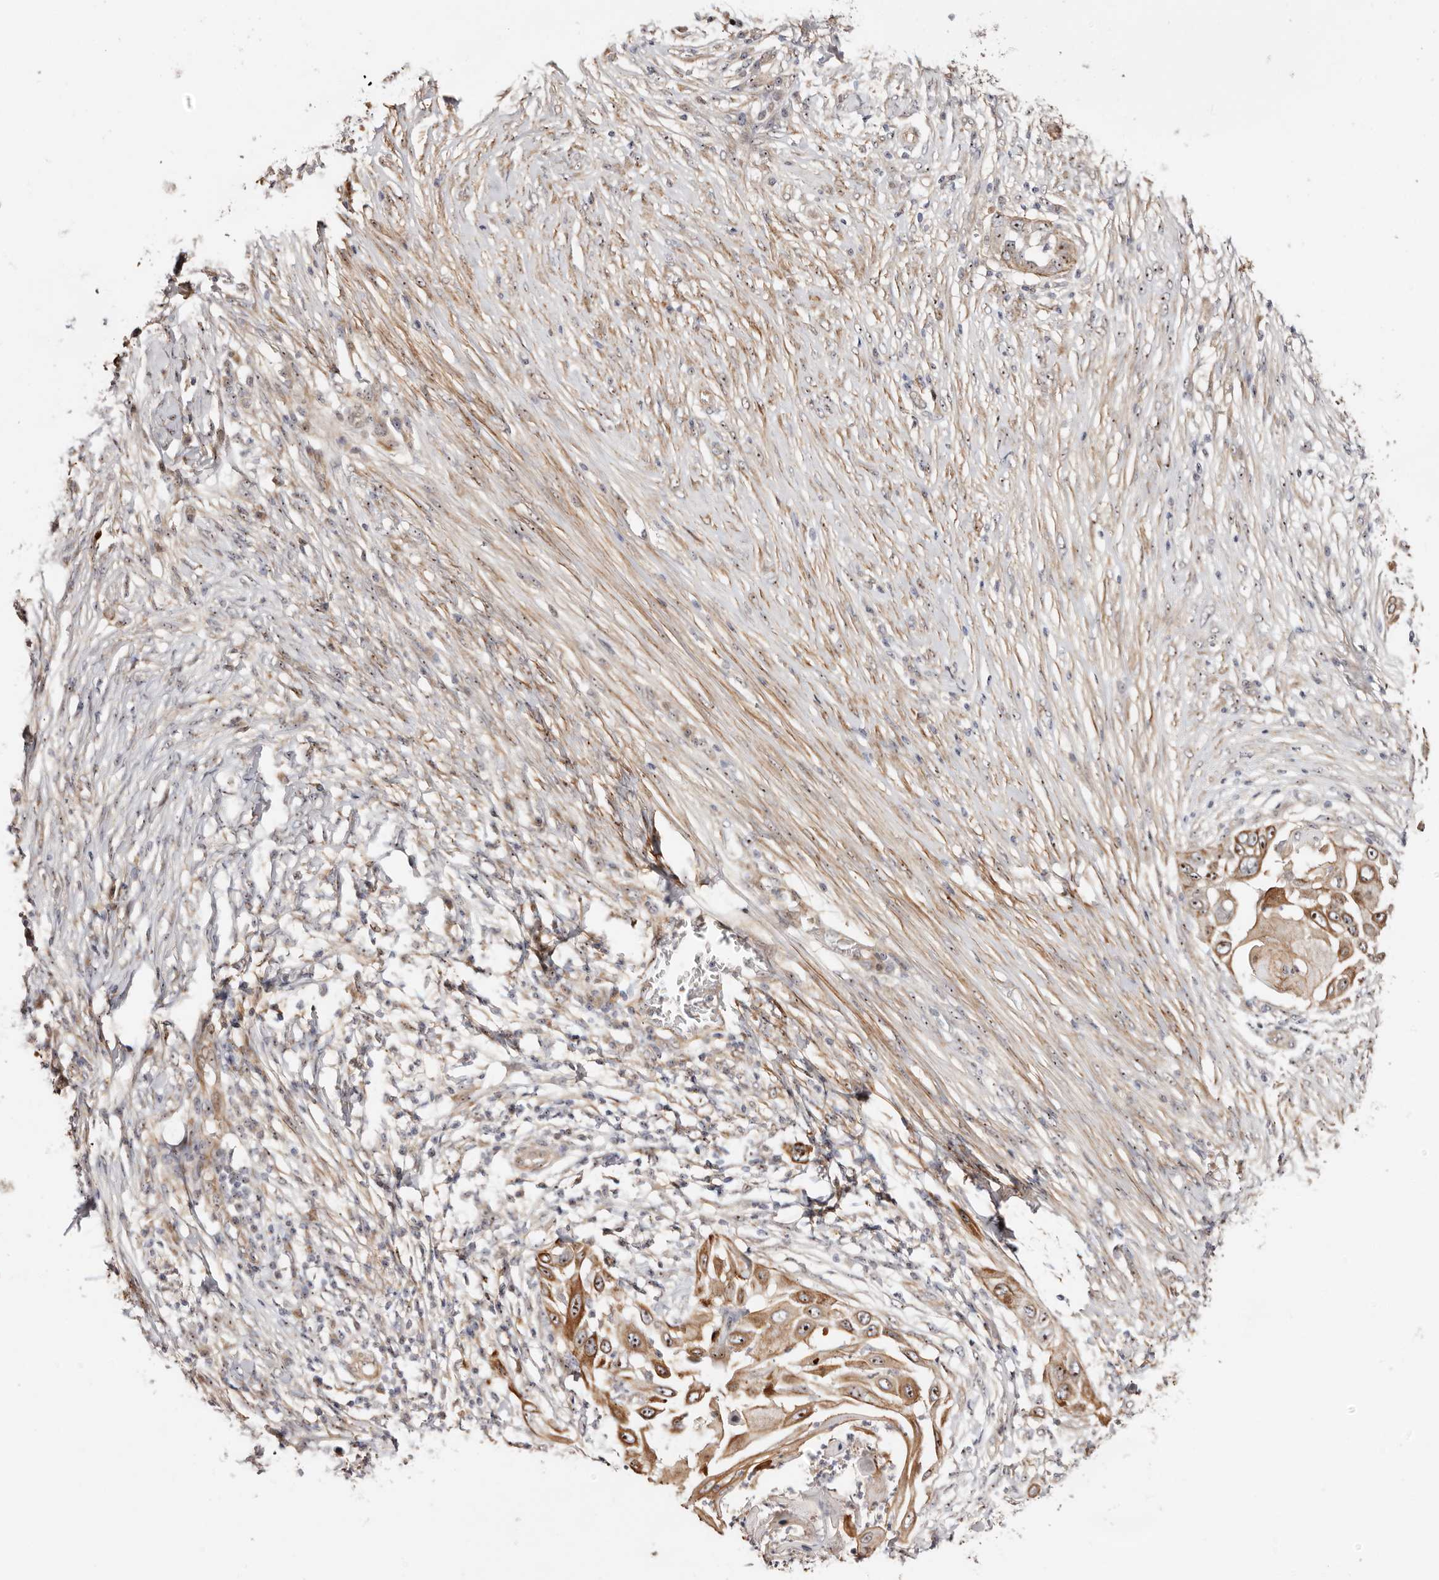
{"staining": {"intensity": "strong", "quantity": ">75%", "location": "cytoplasmic/membranous,nuclear"}, "tissue": "skin cancer", "cell_type": "Tumor cells", "image_type": "cancer", "snomed": [{"axis": "morphology", "description": "Squamous cell carcinoma, NOS"}, {"axis": "topography", "description": "Skin"}], "caption": "Protein staining of skin cancer (squamous cell carcinoma) tissue exhibits strong cytoplasmic/membranous and nuclear staining in approximately >75% of tumor cells.", "gene": "ODF2L", "patient": {"sex": "female", "age": 44}}